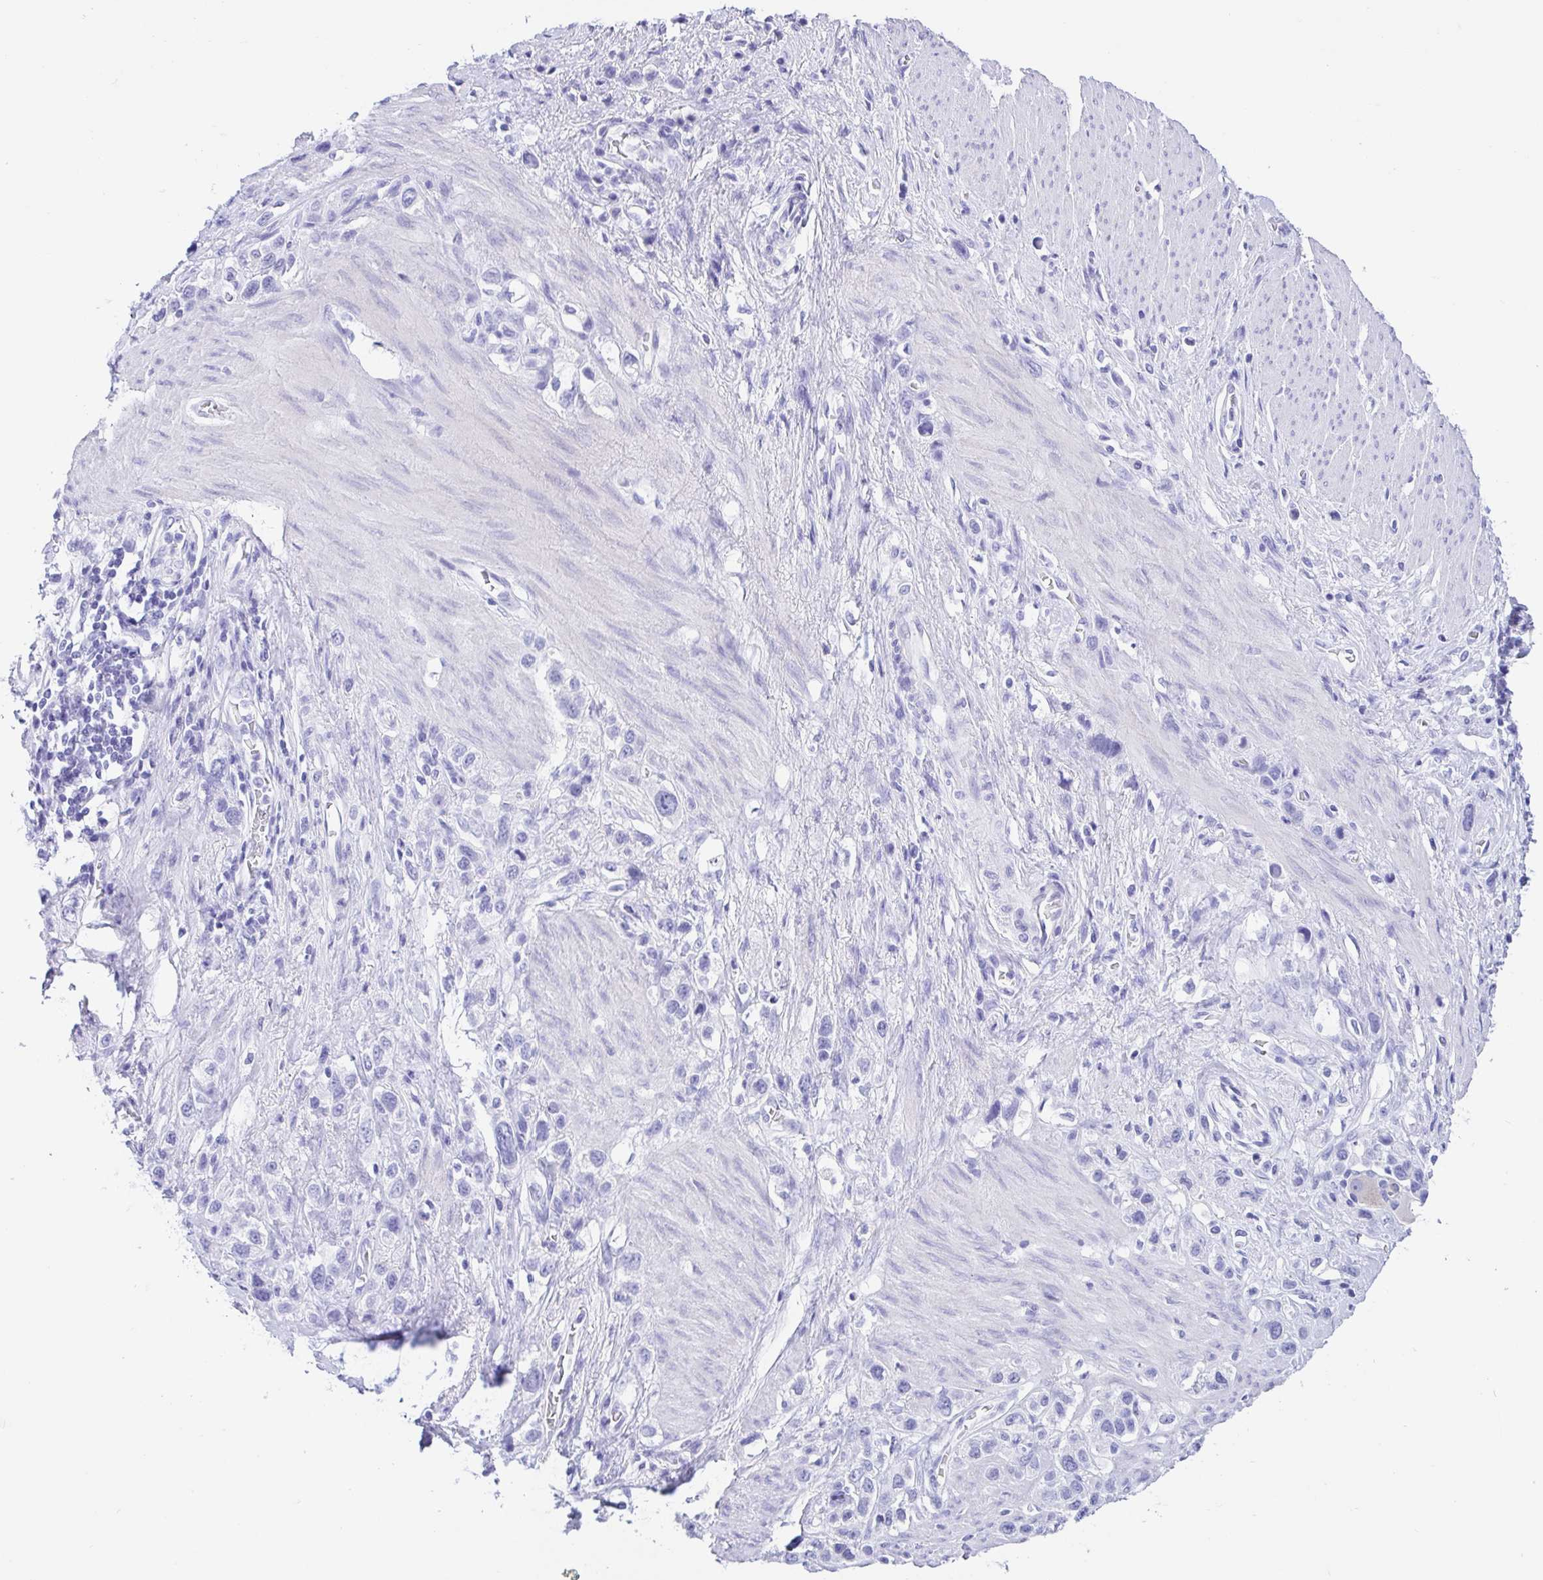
{"staining": {"intensity": "negative", "quantity": "none", "location": "none"}, "tissue": "stomach cancer", "cell_type": "Tumor cells", "image_type": "cancer", "snomed": [{"axis": "morphology", "description": "Adenocarcinoma, NOS"}, {"axis": "topography", "description": "Stomach"}], "caption": "Immunohistochemistry histopathology image of human stomach cancer (adenocarcinoma) stained for a protein (brown), which demonstrates no positivity in tumor cells.", "gene": "OR4N4", "patient": {"sex": "female", "age": 65}}